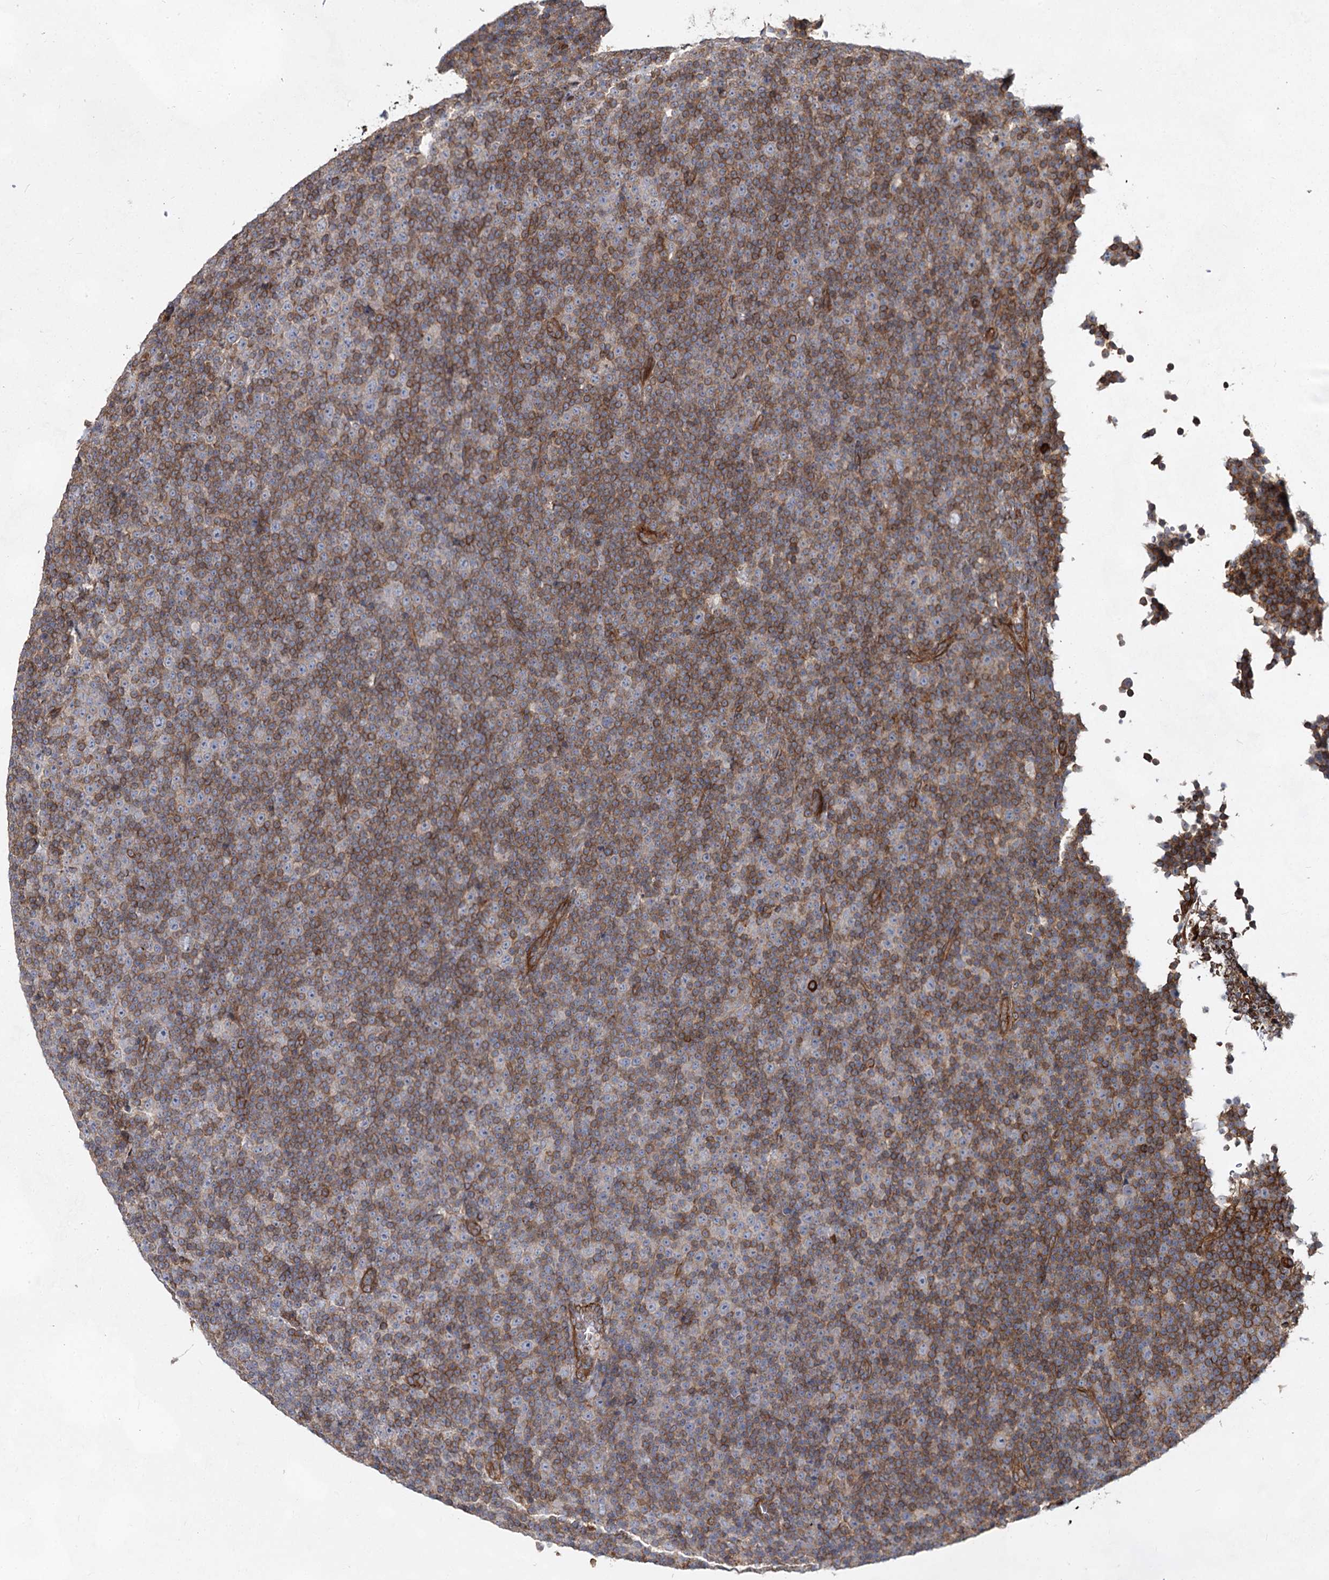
{"staining": {"intensity": "moderate", "quantity": "25%-75%", "location": "cytoplasmic/membranous"}, "tissue": "lymphoma", "cell_type": "Tumor cells", "image_type": "cancer", "snomed": [{"axis": "morphology", "description": "Malignant lymphoma, non-Hodgkin's type, Low grade"}, {"axis": "topography", "description": "Lymph node"}], "caption": "IHC image of neoplastic tissue: lymphoma stained using immunohistochemistry (IHC) shows medium levels of moderate protein expression localized specifically in the cytoplasmic/membranous of tumor cells, appearing as a cytoplasmic/membranous brown color.", "gene": "IQSEC1", "patient": {"sex": "female", "age": 67}}